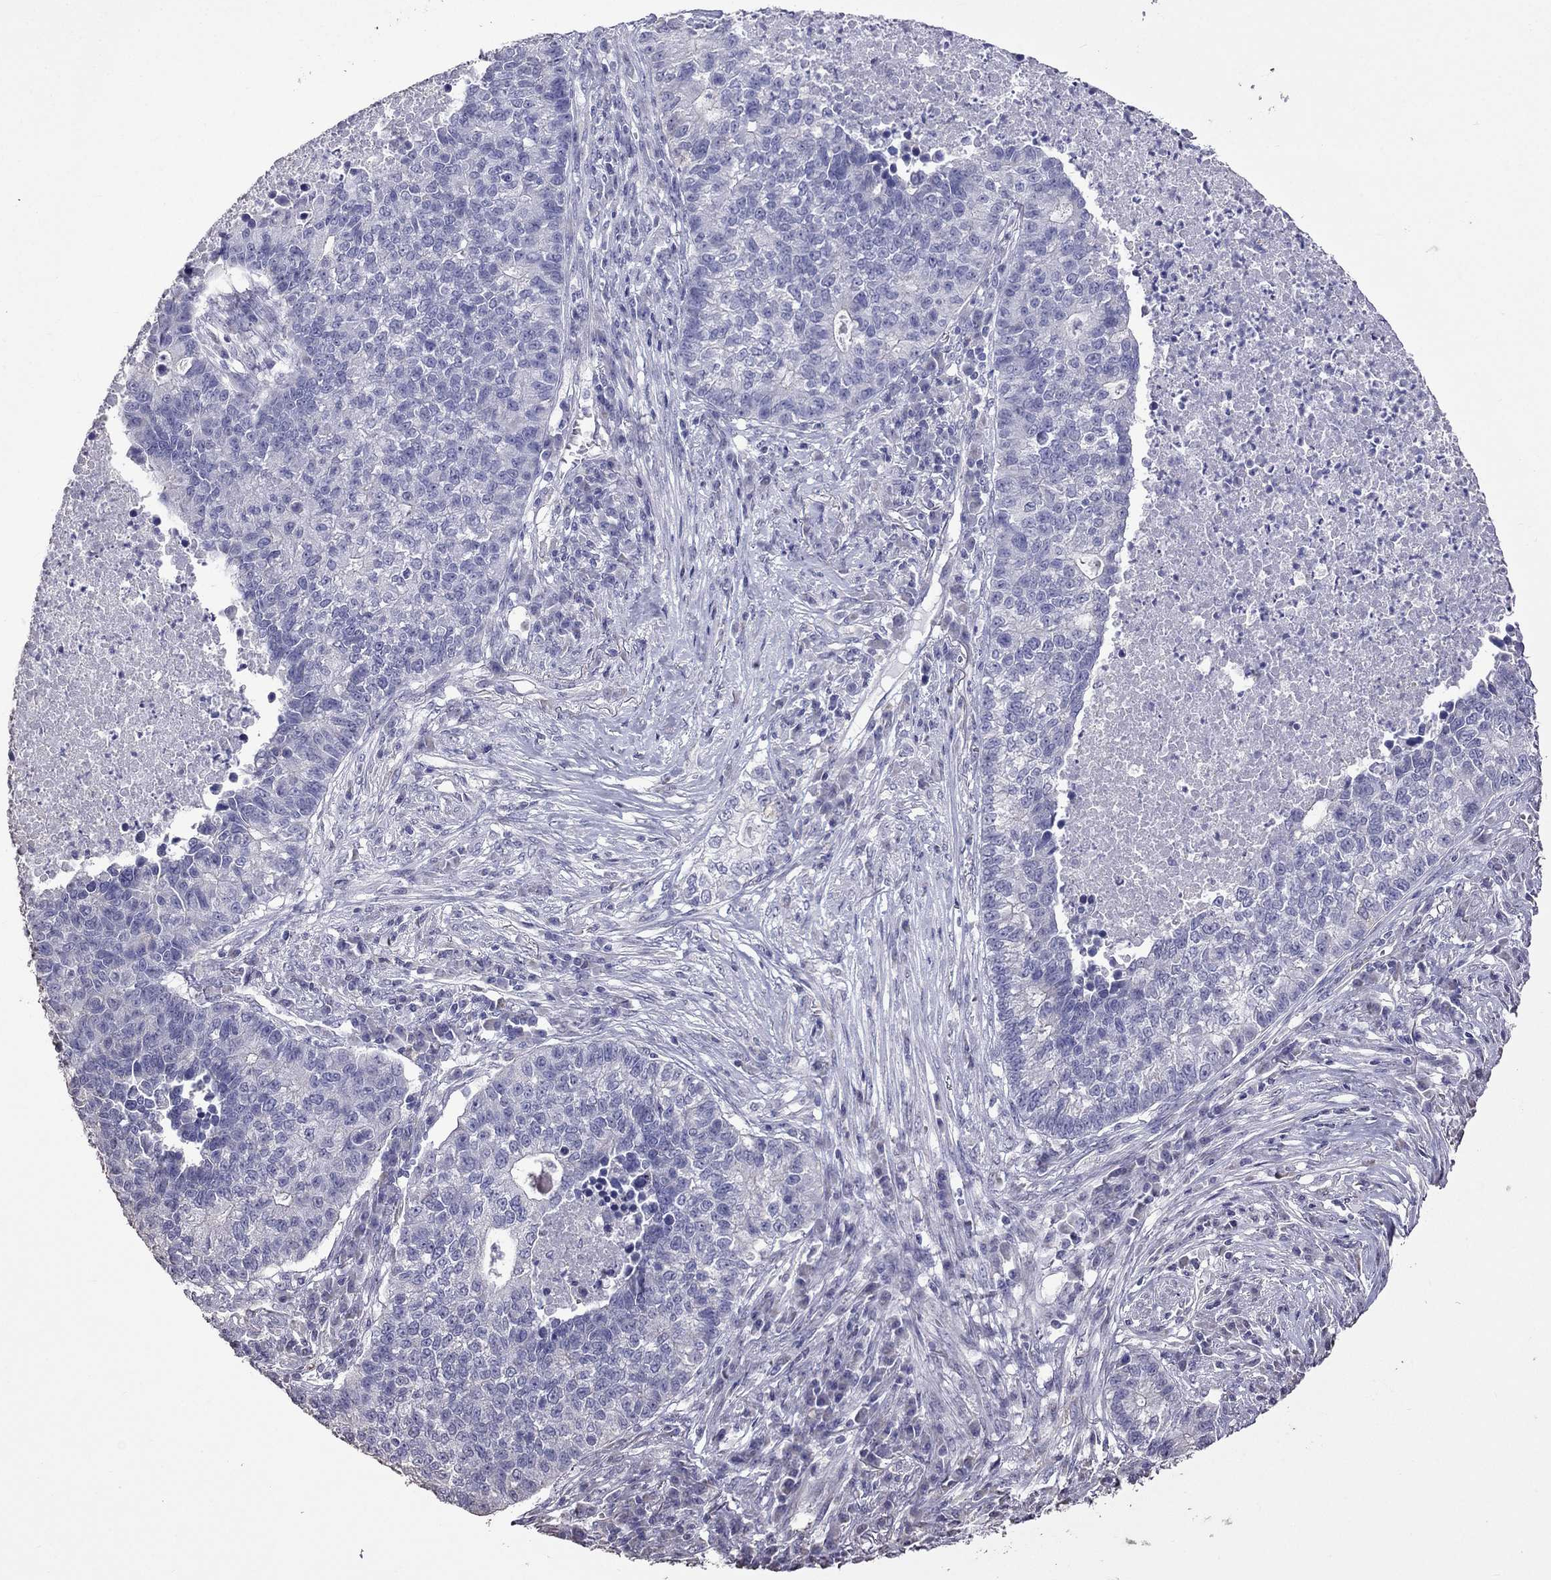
{"staining": {"intensity": "negative", "quantity": "none", "location": "none"}, "tissue": "lung cancer", "cell_type": "Tumor cells", "image_type": "cancer", "snomed": [{"axis": "morphology", "description": "Adenocarcinoma, NOS"}, {"axis": "topography", "description": "Lung"}], "caption": "The micrograph reveals no staining of tumor cells in adenocarcinoma (lung).", "gene": "AK5", "patient": {"sex": "male", "age": 57}}